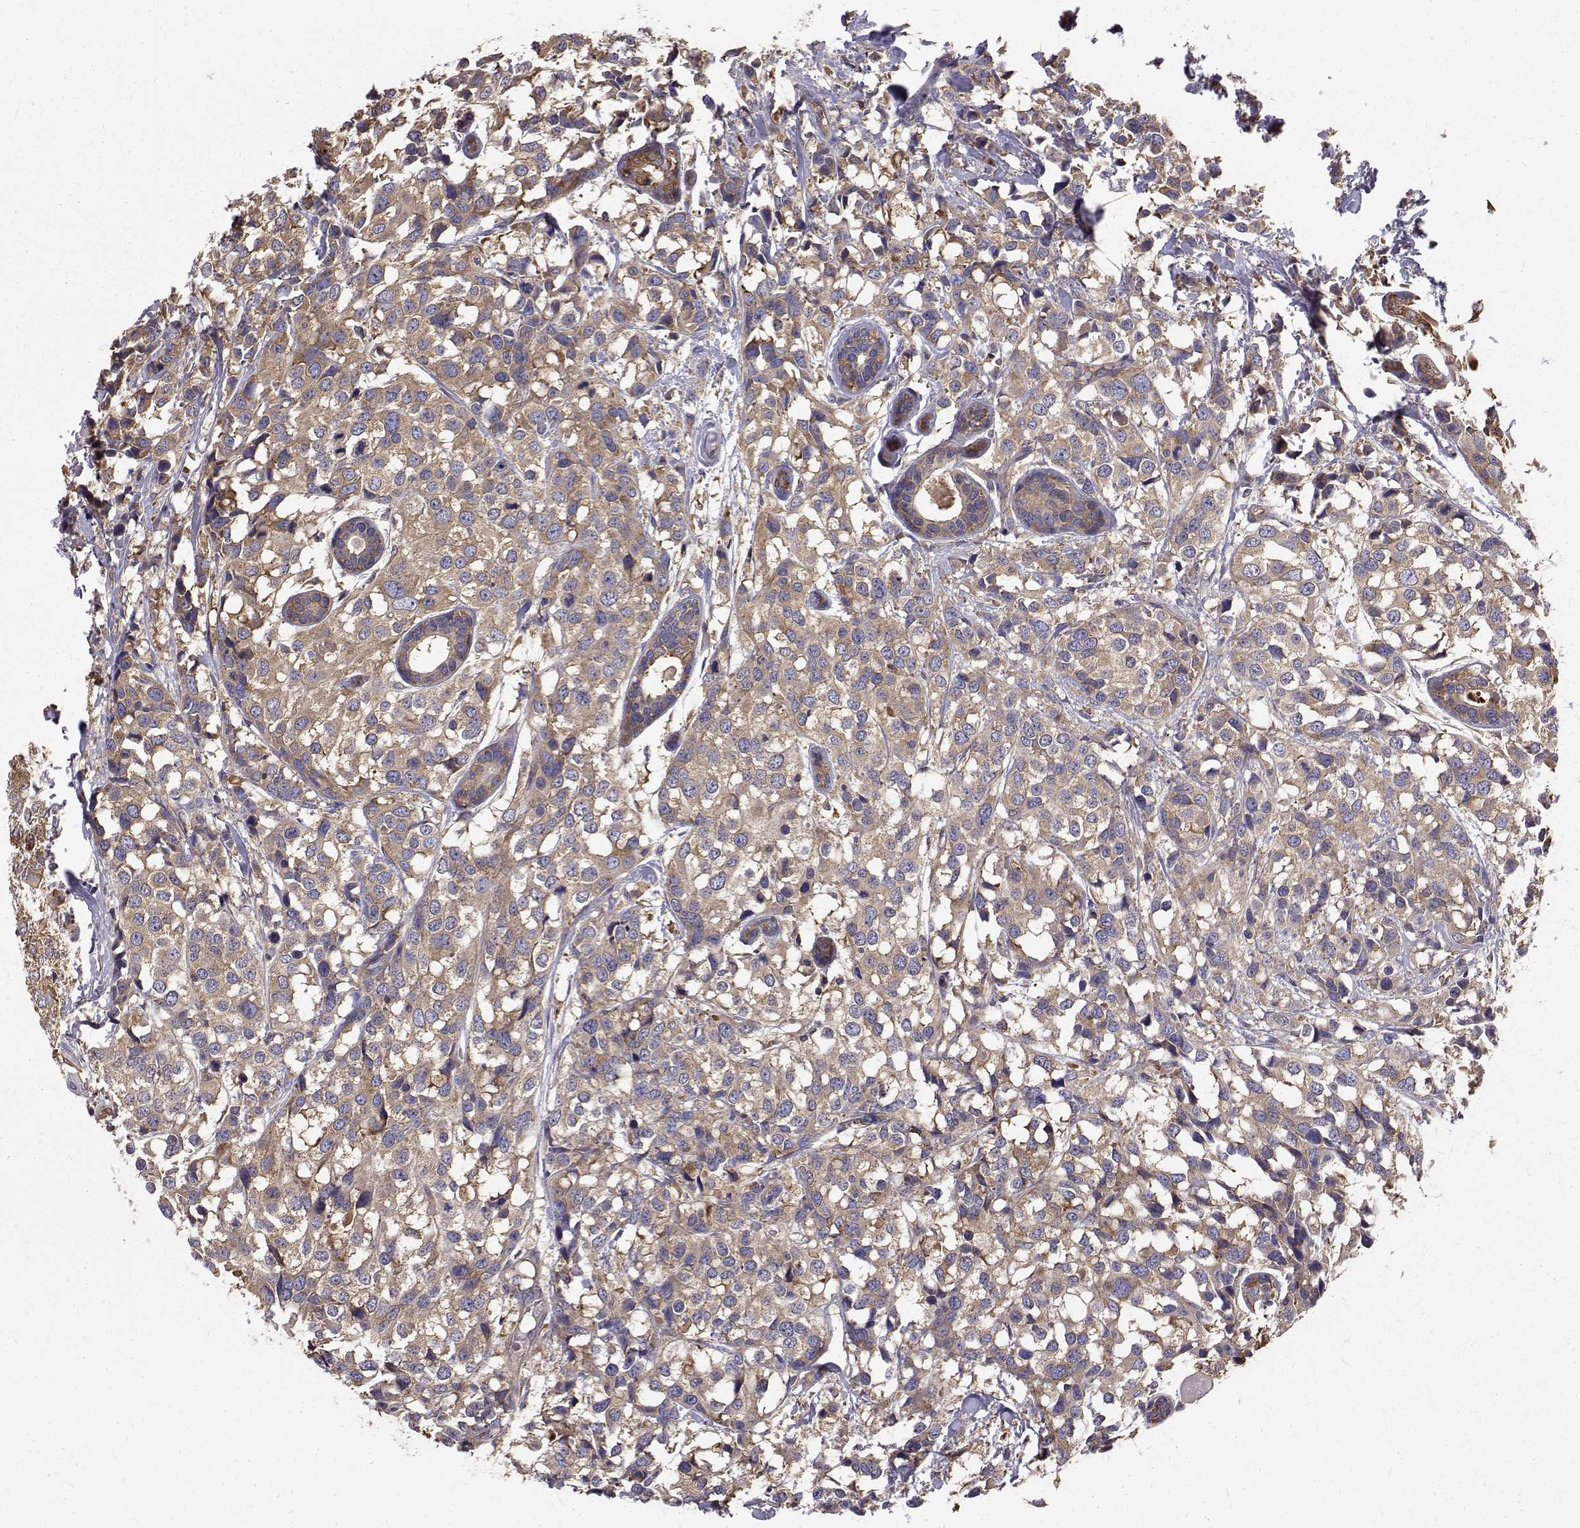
{"staining": {"intensity": "weak", "quantity": ">75%", "location": "cytoplasmic/membranous"}, "tissue": "breast cancer", "cell_type": "Tumor cells", "image_type": "cancer", "snomed": [{"axis": "morphology", "description": "Lobular carcinoma"}, {"axis": "topography", "description": "Breast"}], "caption": "Human breast cancer stained with a brown dye displays weak cytoplasmic/membranous positive expression in approximately >75% of tumor cells.", "gene": "FARSB", "patient": {"sex": "female", "age": 59}}